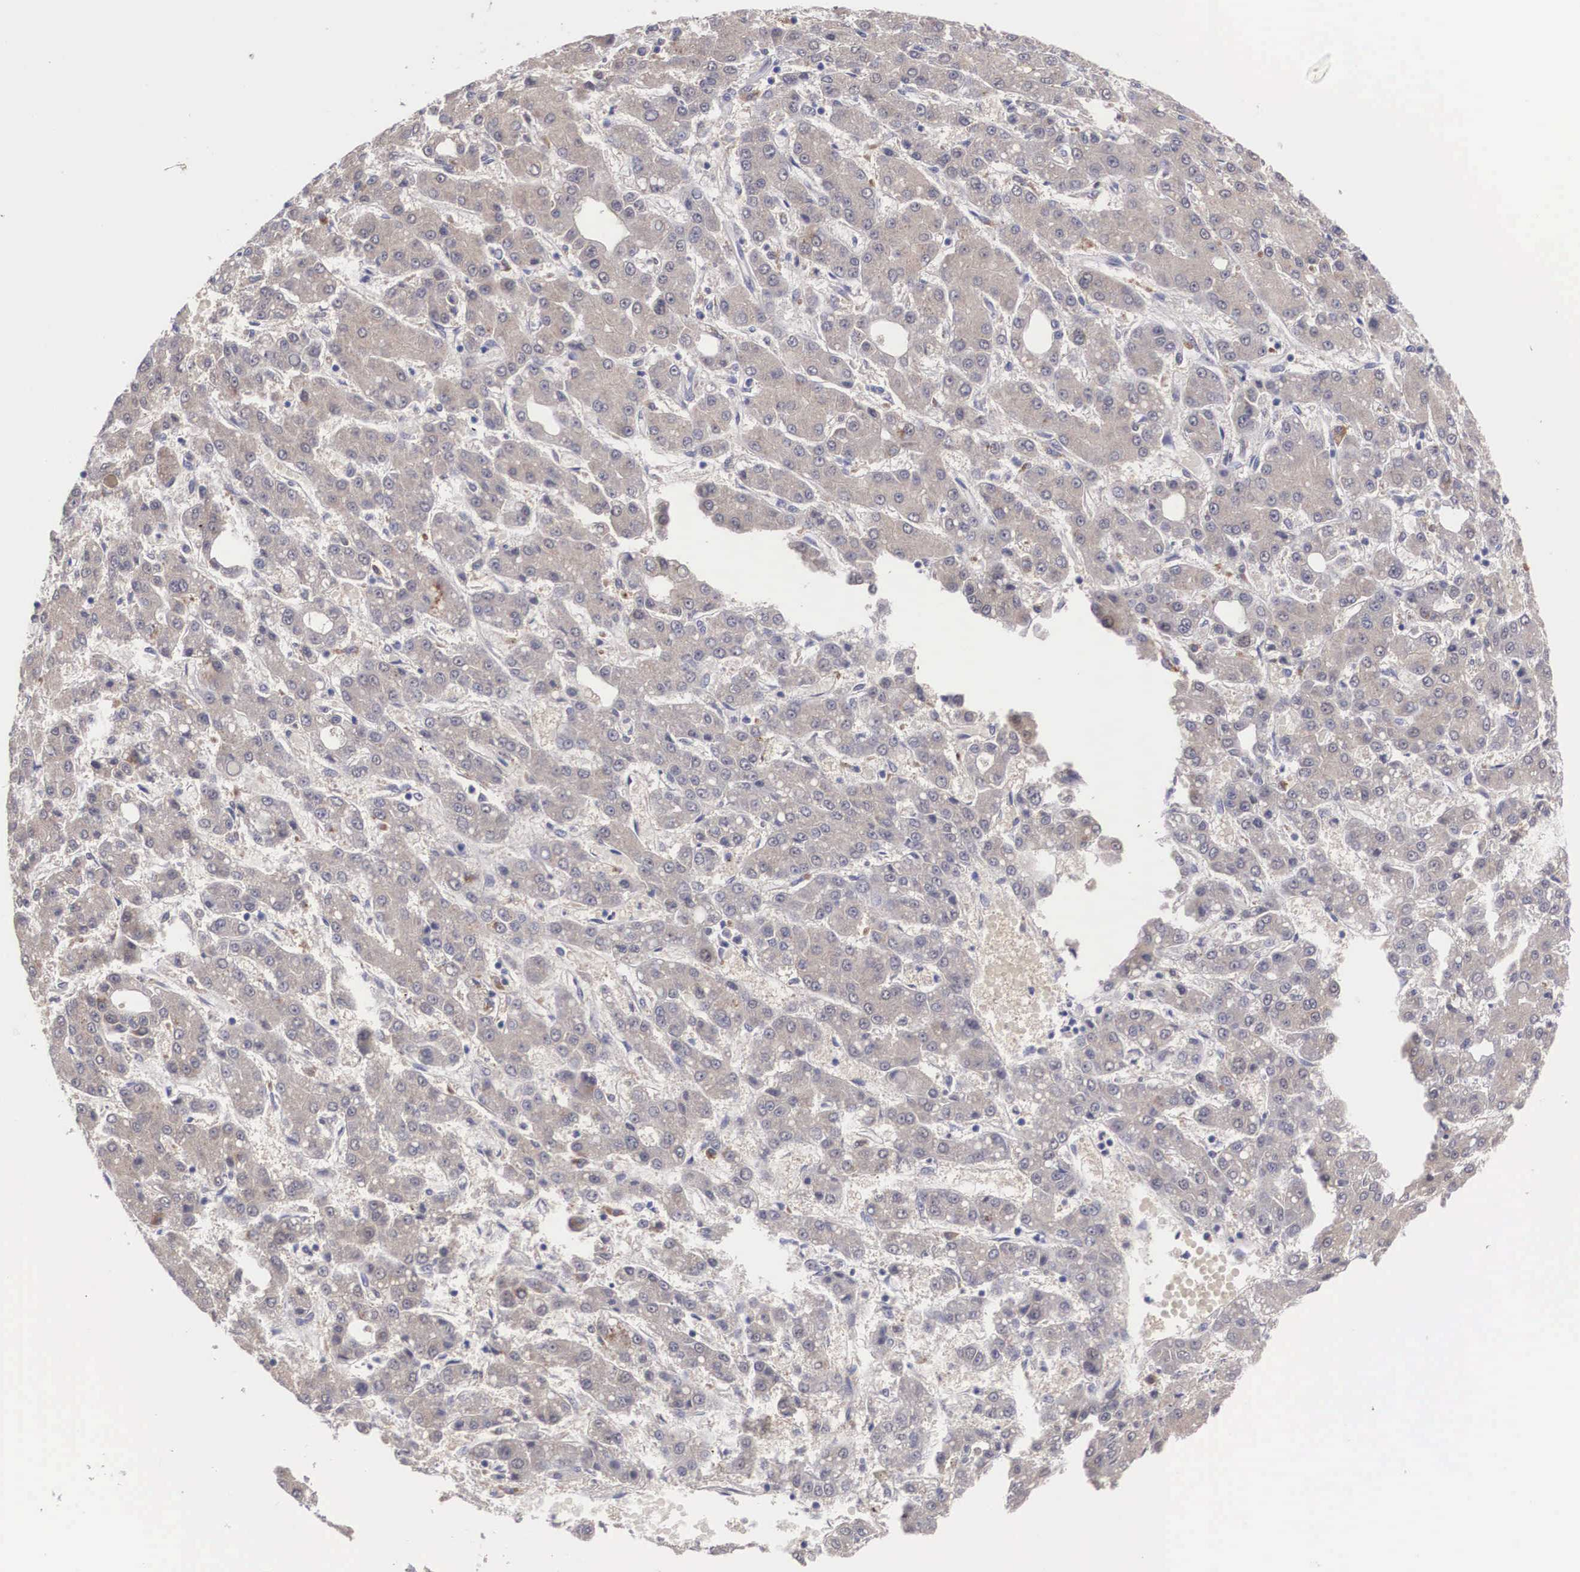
{"staining": {"intensity": "moderate", "quantity": ">75%", "location": "cytoplasmic/membranous"}, "tissue": "liver cancer", "cell_type": "Tumor cells", "image_type": "cancer", "snomed": [{"axis": "morphology", "description": "Carcinoma, Hepatocellular, NOS"}, {"axis": "topography", "description": "Liver"}], "caption": "Brown immunohistochemical staining in liver cancer reveals moderate cytoplasmic/membranous expression in about >75% of tumor cells.", "gene": "ABHD4", "patient": {"sex": "male", "age": 69}}